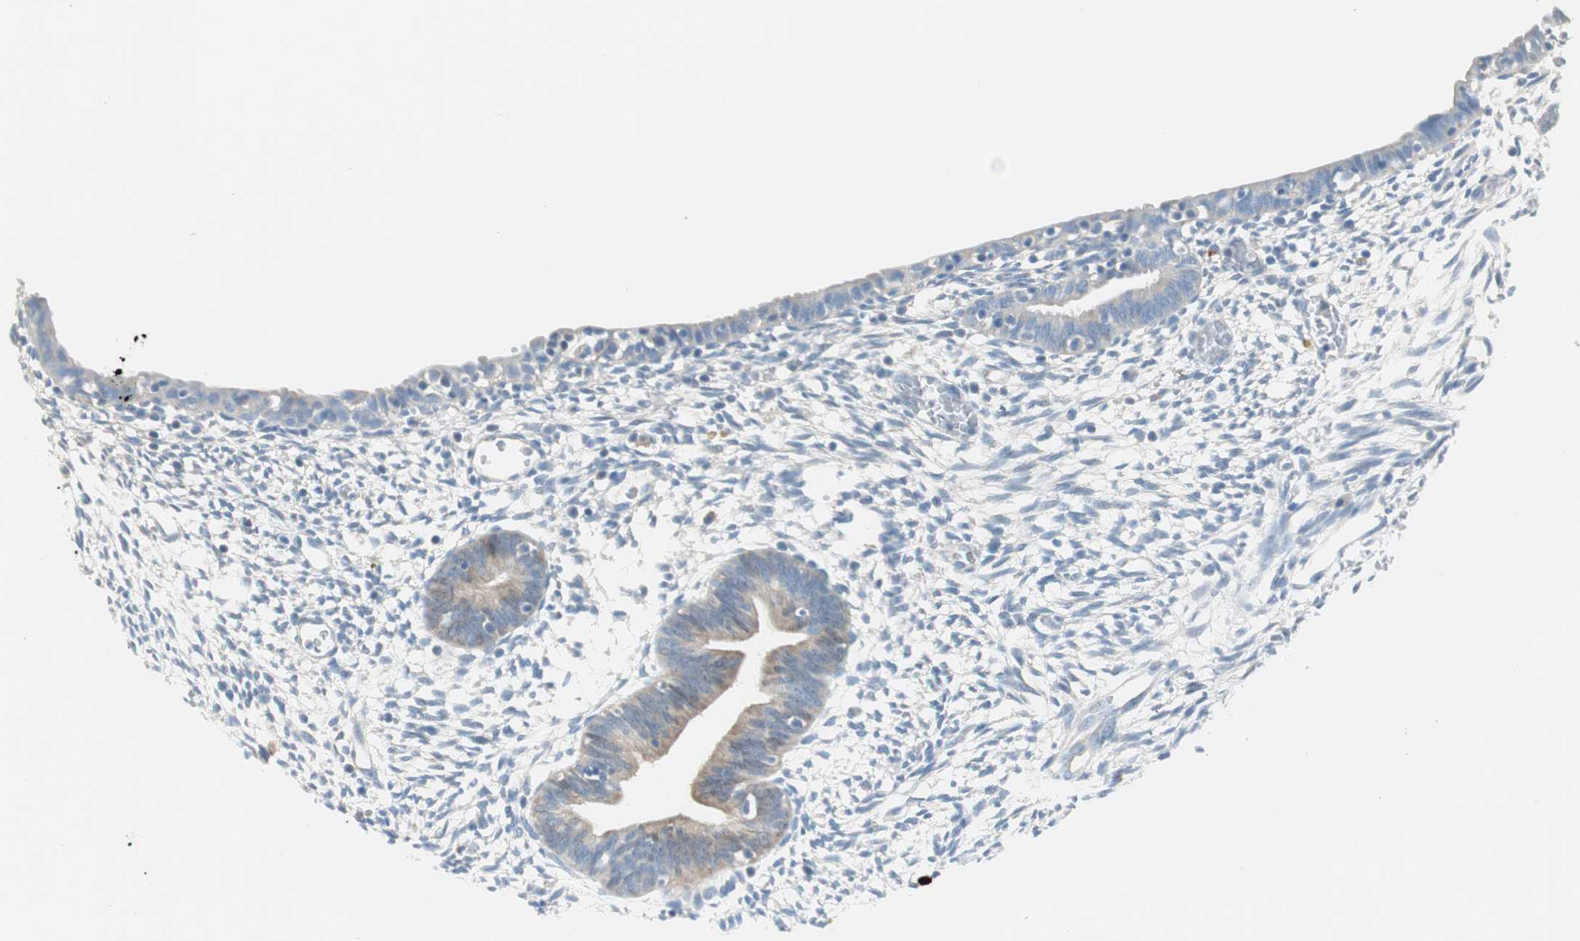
{"staining": {"intensity": "negative", "quantity": "none", "location": "none"}, "tissue": "endometrium", "cell_type": "Cells in endometrial stroma", "image_type": "normal", "snomed": [{"axis": "morphology", "description": "Normal tissue, NOS"}, {"axis": "morphology", "description": "Atrophy, NOS"}, {"axis": "topography", "description": "Uterus"}, {"axis": "topography", "description": "Endometrium"}], "caption": "The micrograph displays no staining of cells in endometrial stroma in unremarkable endometrium.", "gene": "HPGD", "patient": {"sex": "female", "age": 68}}